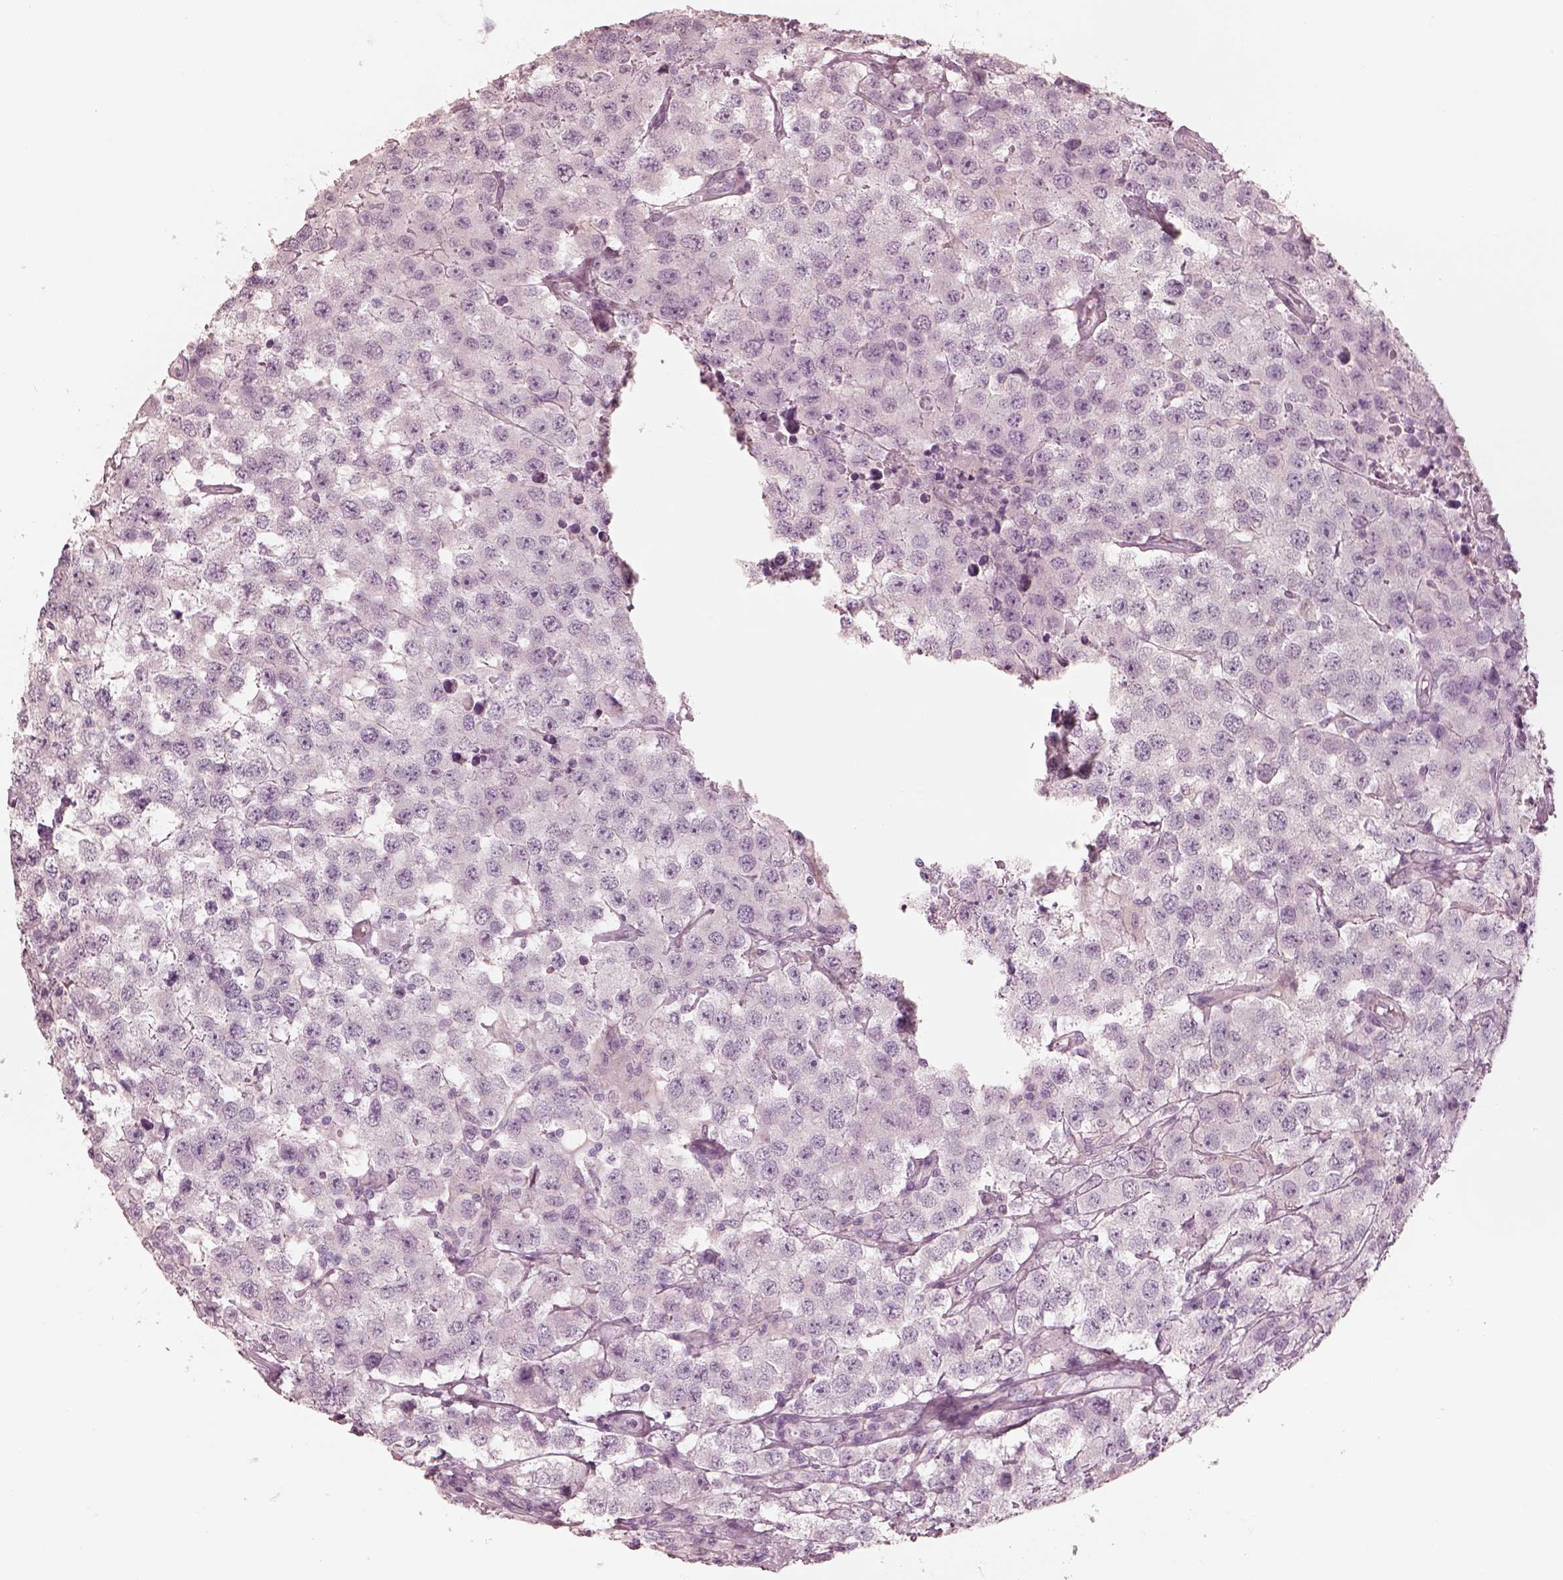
{"staining": {"intensity": "negative", "quantity": "none", "location": "none"}, "tissue": "testis cancer", "cell_type": "Tumor cells", "image_type": "cancer", "snomed": [{"axis": "morphology", "description": "Seminoma, NOS"}, {"axis": "topography", "description": "Testis"}], "caption": "This is an immunohistochemistry photomicrograph of testis seminoma. There is no staining in tumor cells.", "gene": "ZP4", "patient": {"sex": "male", "age": 52}}